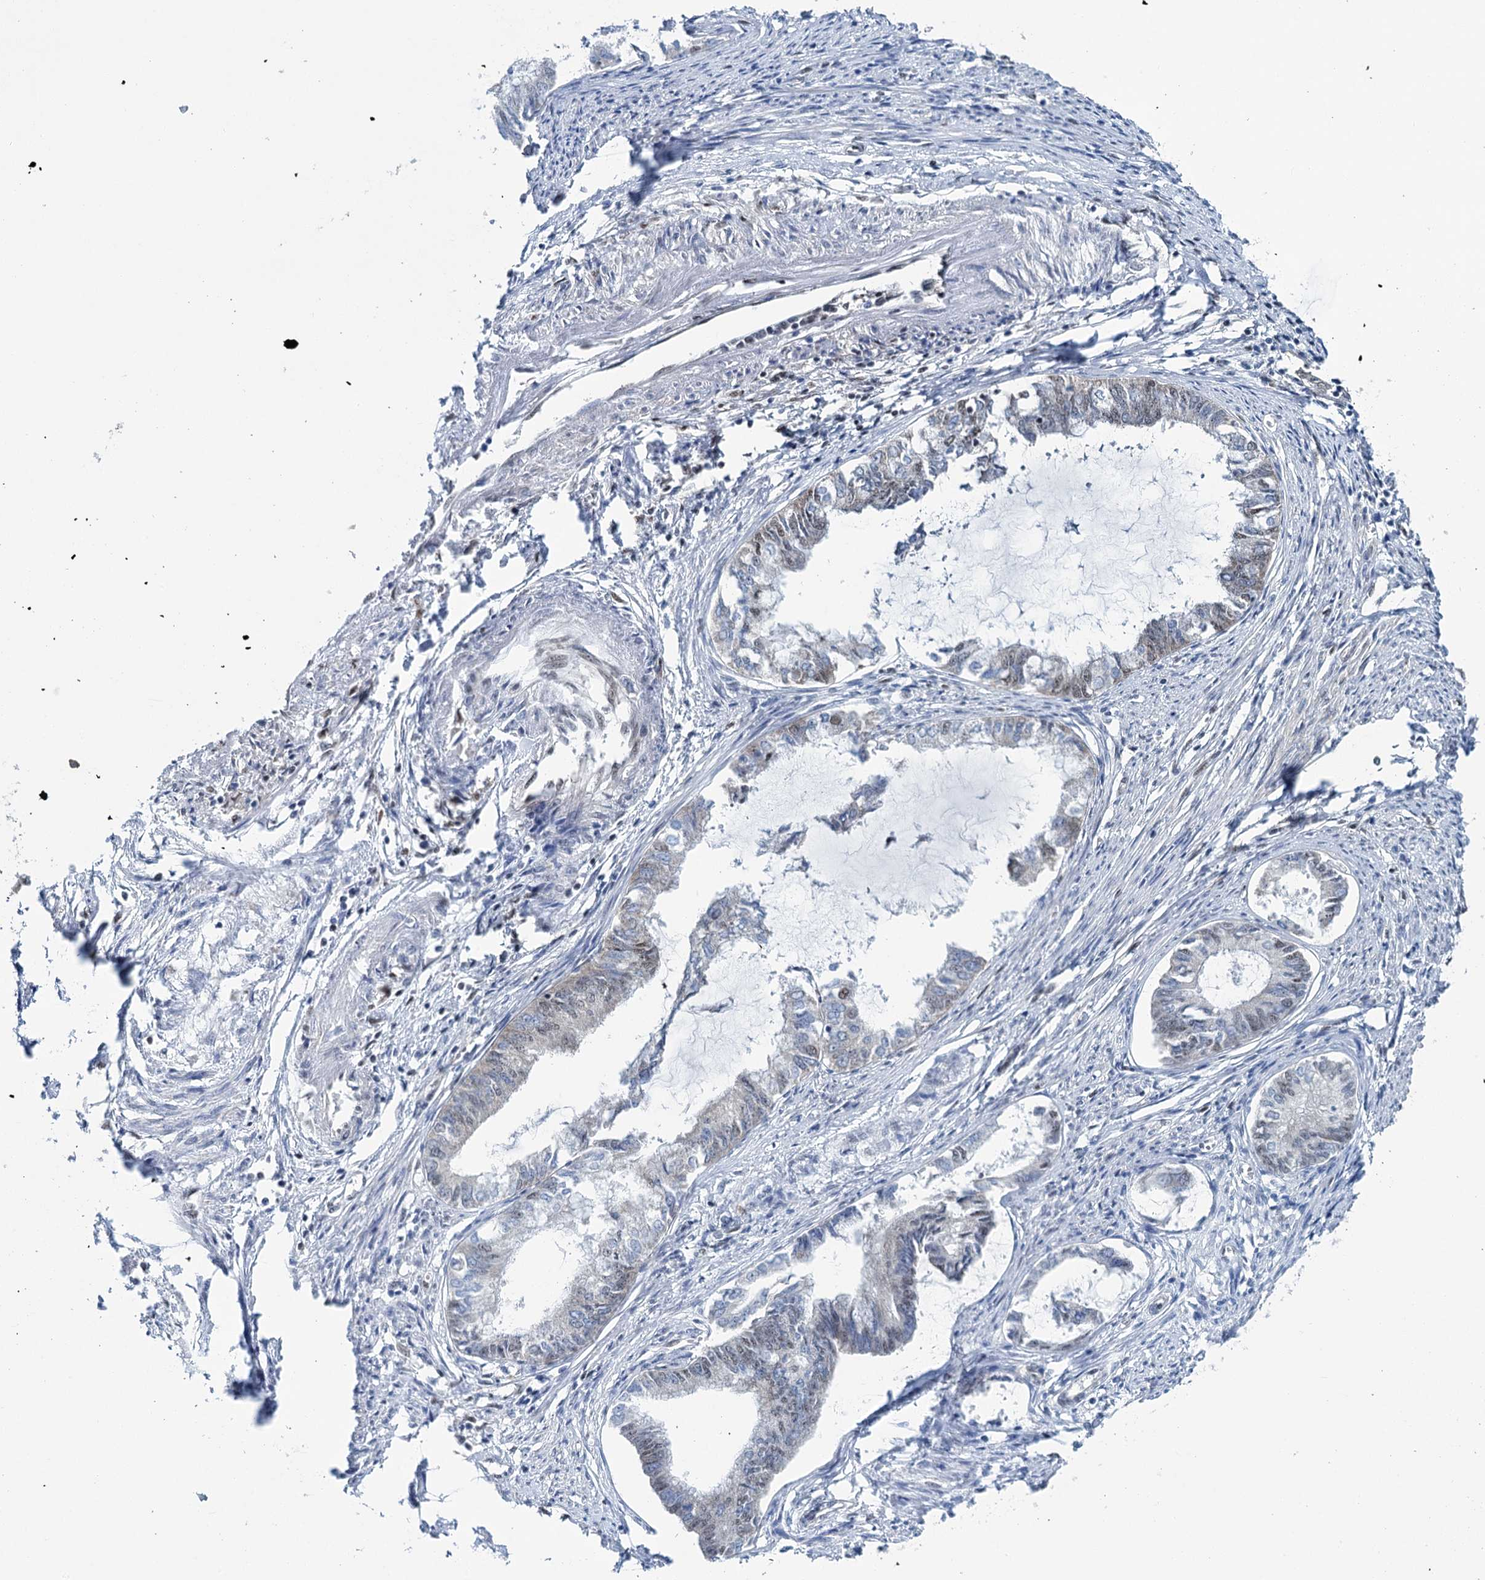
{"staining": {"intensity": "moderate", "quantity": "<25%", "location": "nuclear"}, "tissue": "endometrial cancer", "cell_type": "Tumor cells", "image_type": "cancer", "snomed": [{"axis": "morphology", "description": "Adenocarcinoma, NOS"}, {"axis": "topography", "description": "Endometrium"}], "caption": "Protein expression analysis of adenocarcinoma (endometrial) reveals moderate nuclear positivity in approximately <25% of tumor cells.", "gene": "SREK1", "patient": {"sex": "female", "age": 86}}